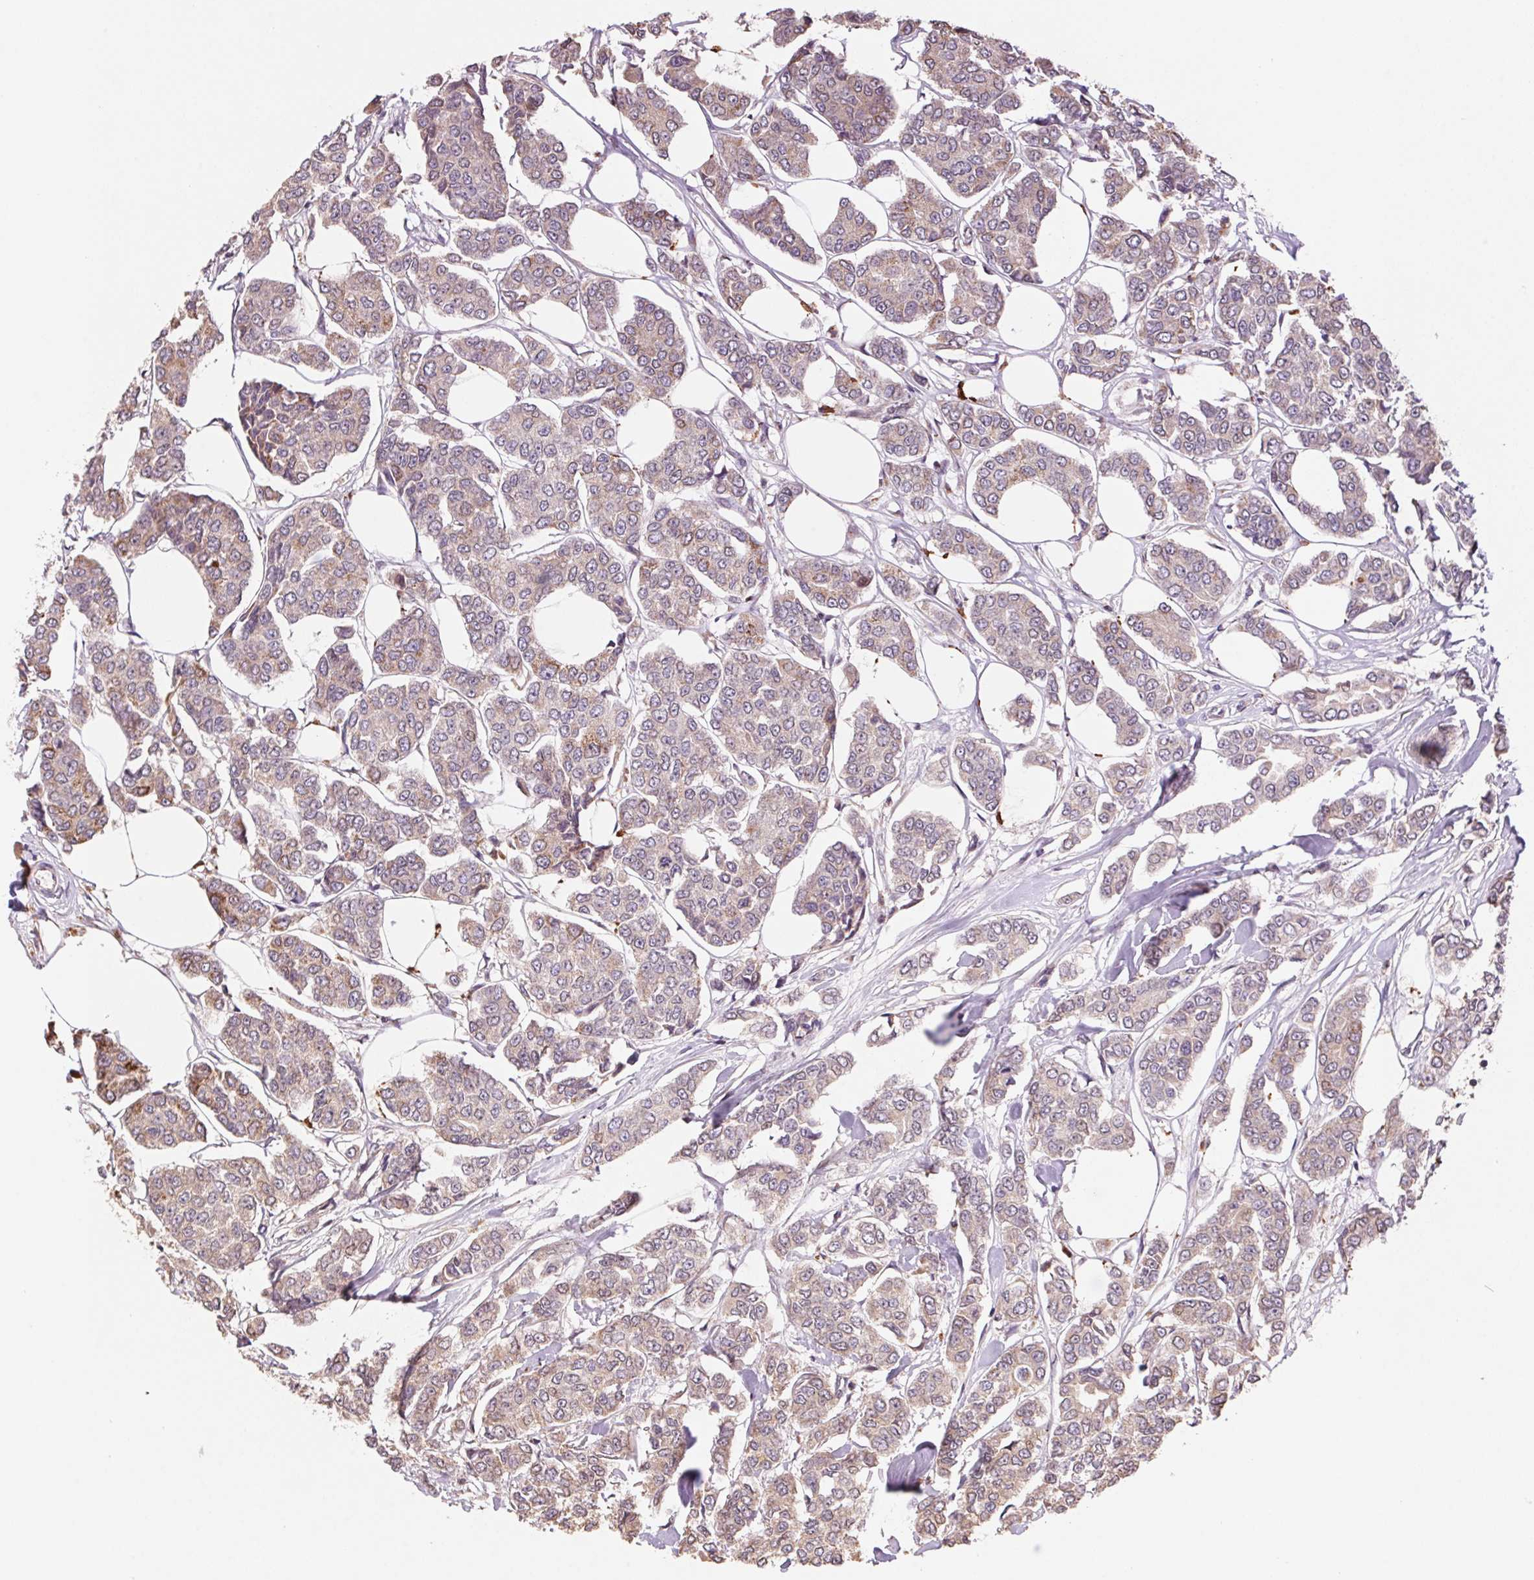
{"staining": {"intensity": "weak", "quantity": ">75%", "location": "cytoplasmic/membranous"}, "tissue": "breast cancer", "cell_type": "Tumor cells", "image_type": "cancer", "snomed": [{"axis": "morphology", "description": "Duct carcinoma"}, {"axis": "topography", "description": "Breast"}], "caption": "Human breast cancer stained for a protein (brown) exhibits weak cytoplasmic/membranous positive staining in about >75% of tumor cells.", "gene": "PDHA1", "patient": {"sex": "female", "age": 94}}